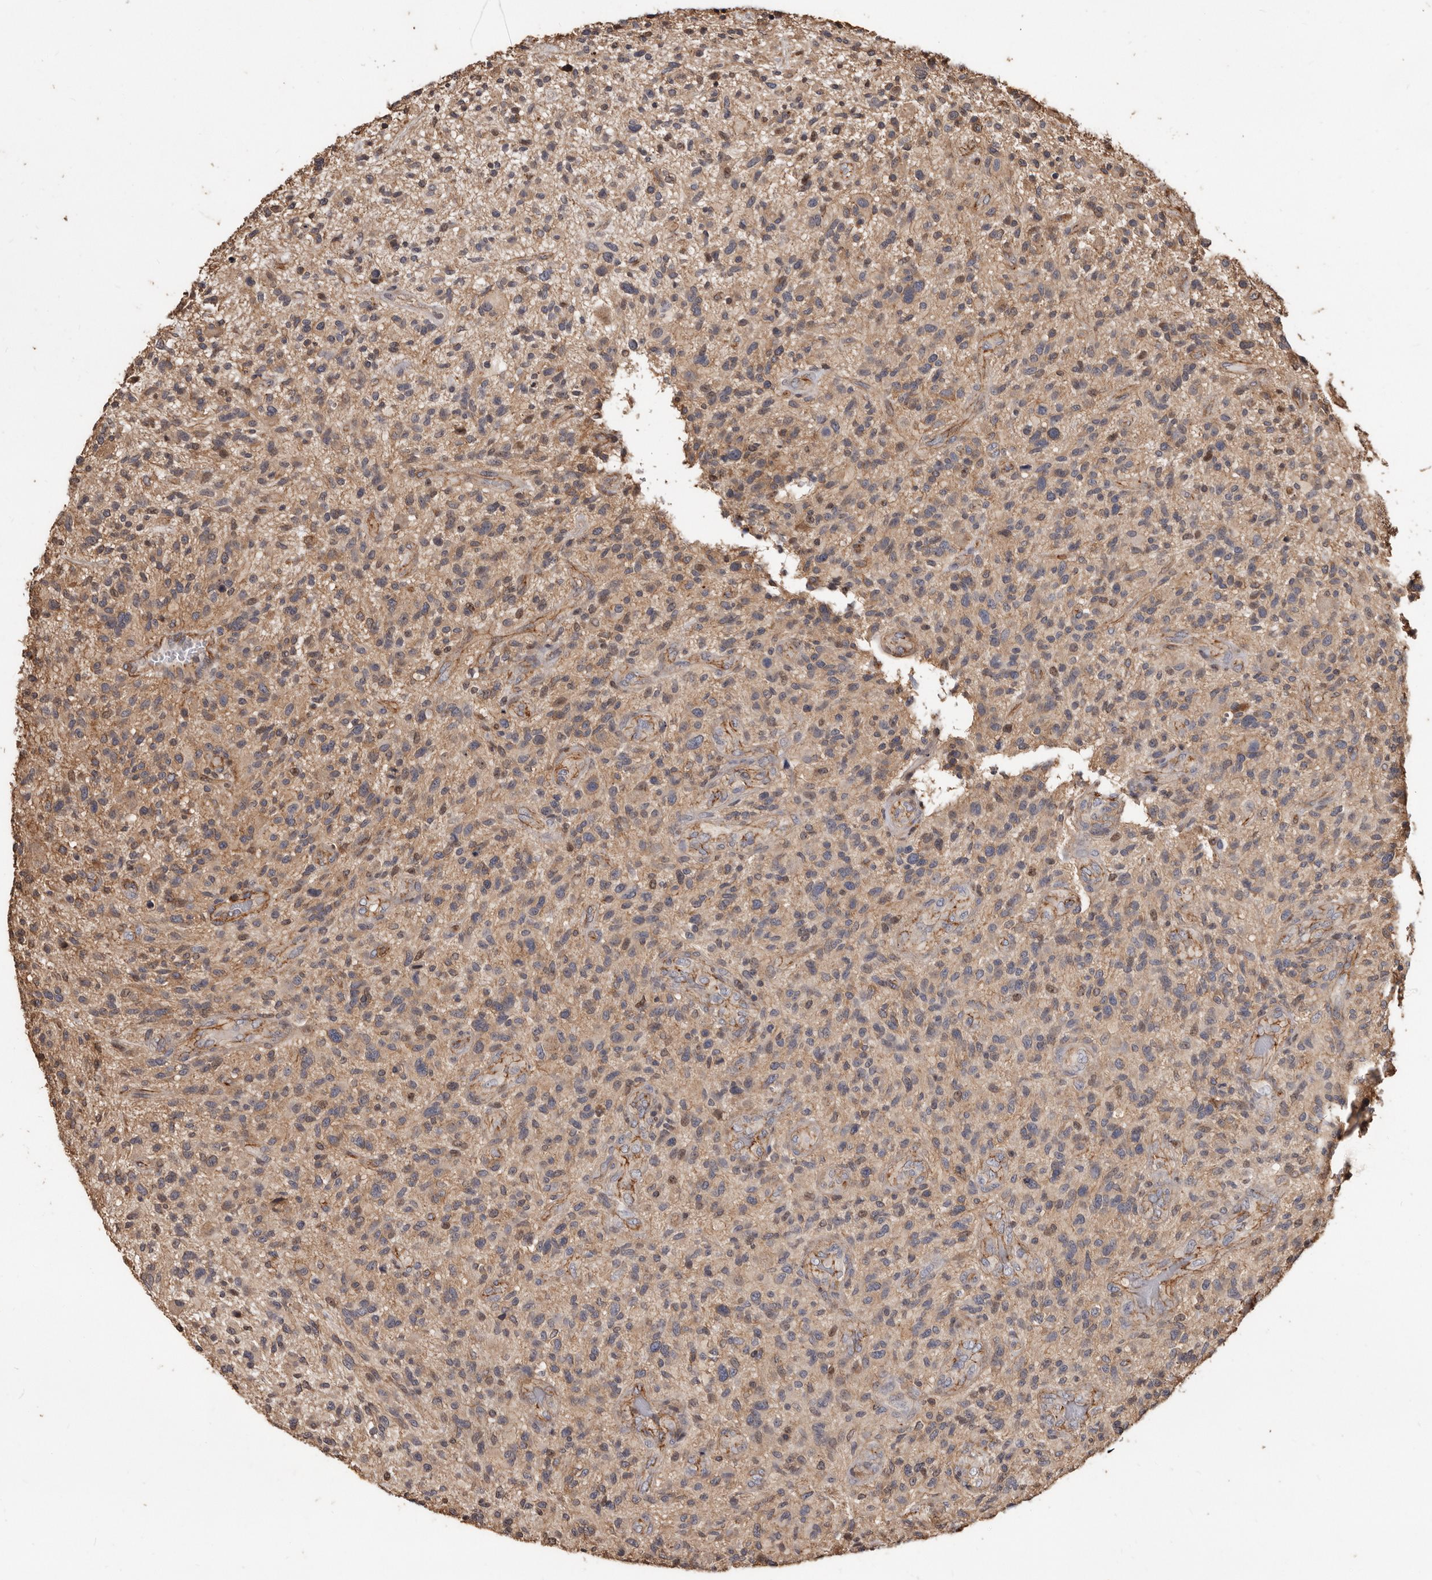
{"staining": {"intensity": "weak", "quantity": "25%-75%", "location": "cytoplasmic/membranous"}, "tissue": "glioma", "cell_type": "Tumor cells", "image_type": "cancer", "snomed": [{"axis": "morphology", "description": "Glioma, malignant, High grade"}, {"axis": "topography", "description": "Brain"}], "caption": "This is an image of immunohistochemistry staining of high-grade glioma (malignant), which shows weak positivity in the cytoplasmic/membranous of tumor cells.", "gene": "GSK3A", "patient": {"sex": "male", "age": 47}}